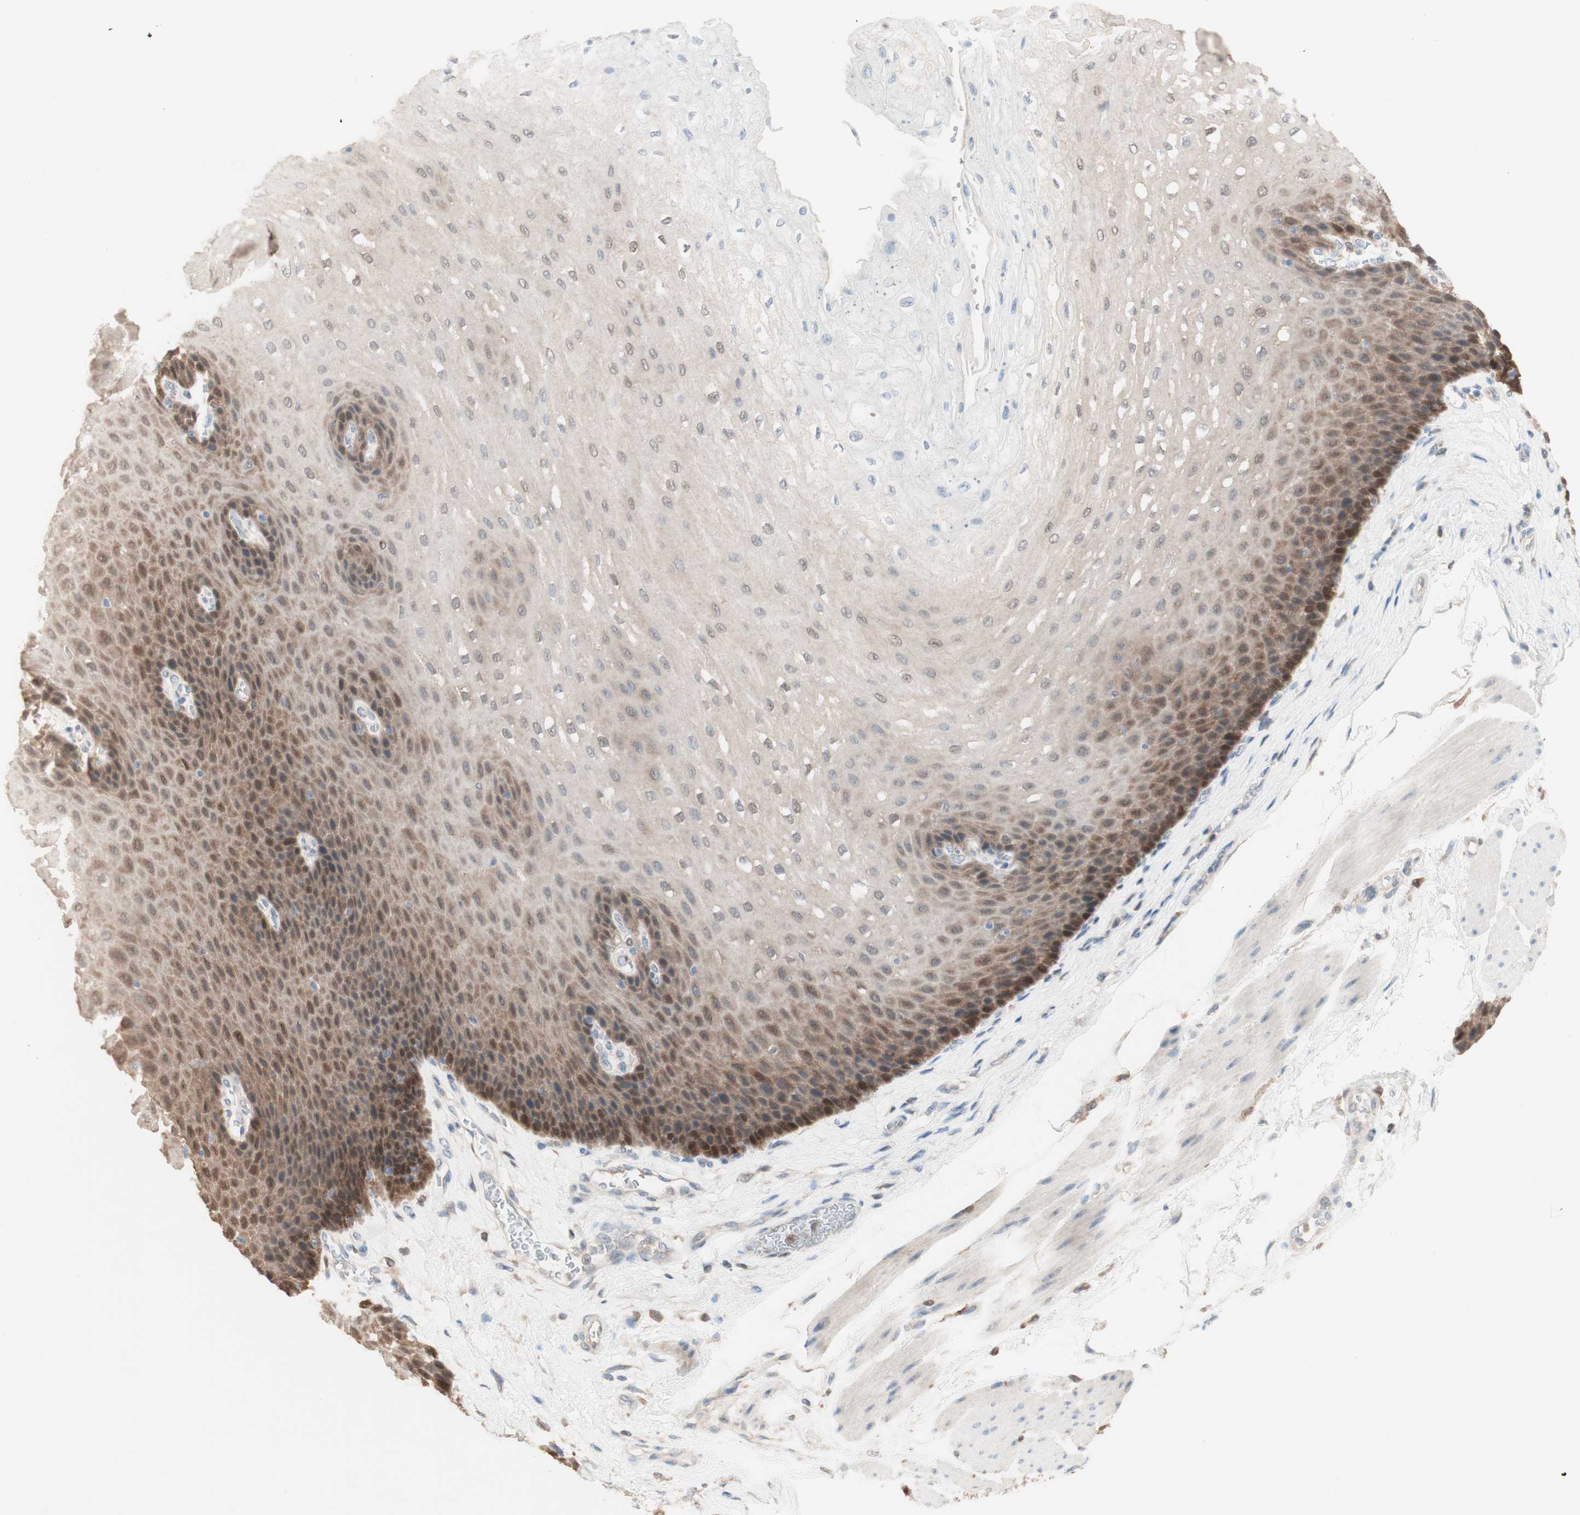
{"staining": {"intensity": "moderate", "quantity": "25%-75%", "location": "cytoplasmic/membranous,nuclear"}, "tissue": "esophagus", "cell_type": "Squamous epithelial cells", "image_type": "normal", "snomed": [{"axis": "morphology", "description": "Normal tissue, NOS"}, {"axis": "topography", "description": "Esophagus"}], "caption": "Squamous epithelial cells reveal moderate cytoplasmic/membranous,nuclear expression in about 25%-75% of cells in normal esophagus. Nuclei are stained in blue.", "gene": "COMT", "patient": {"sex": "female", "age": 72}}